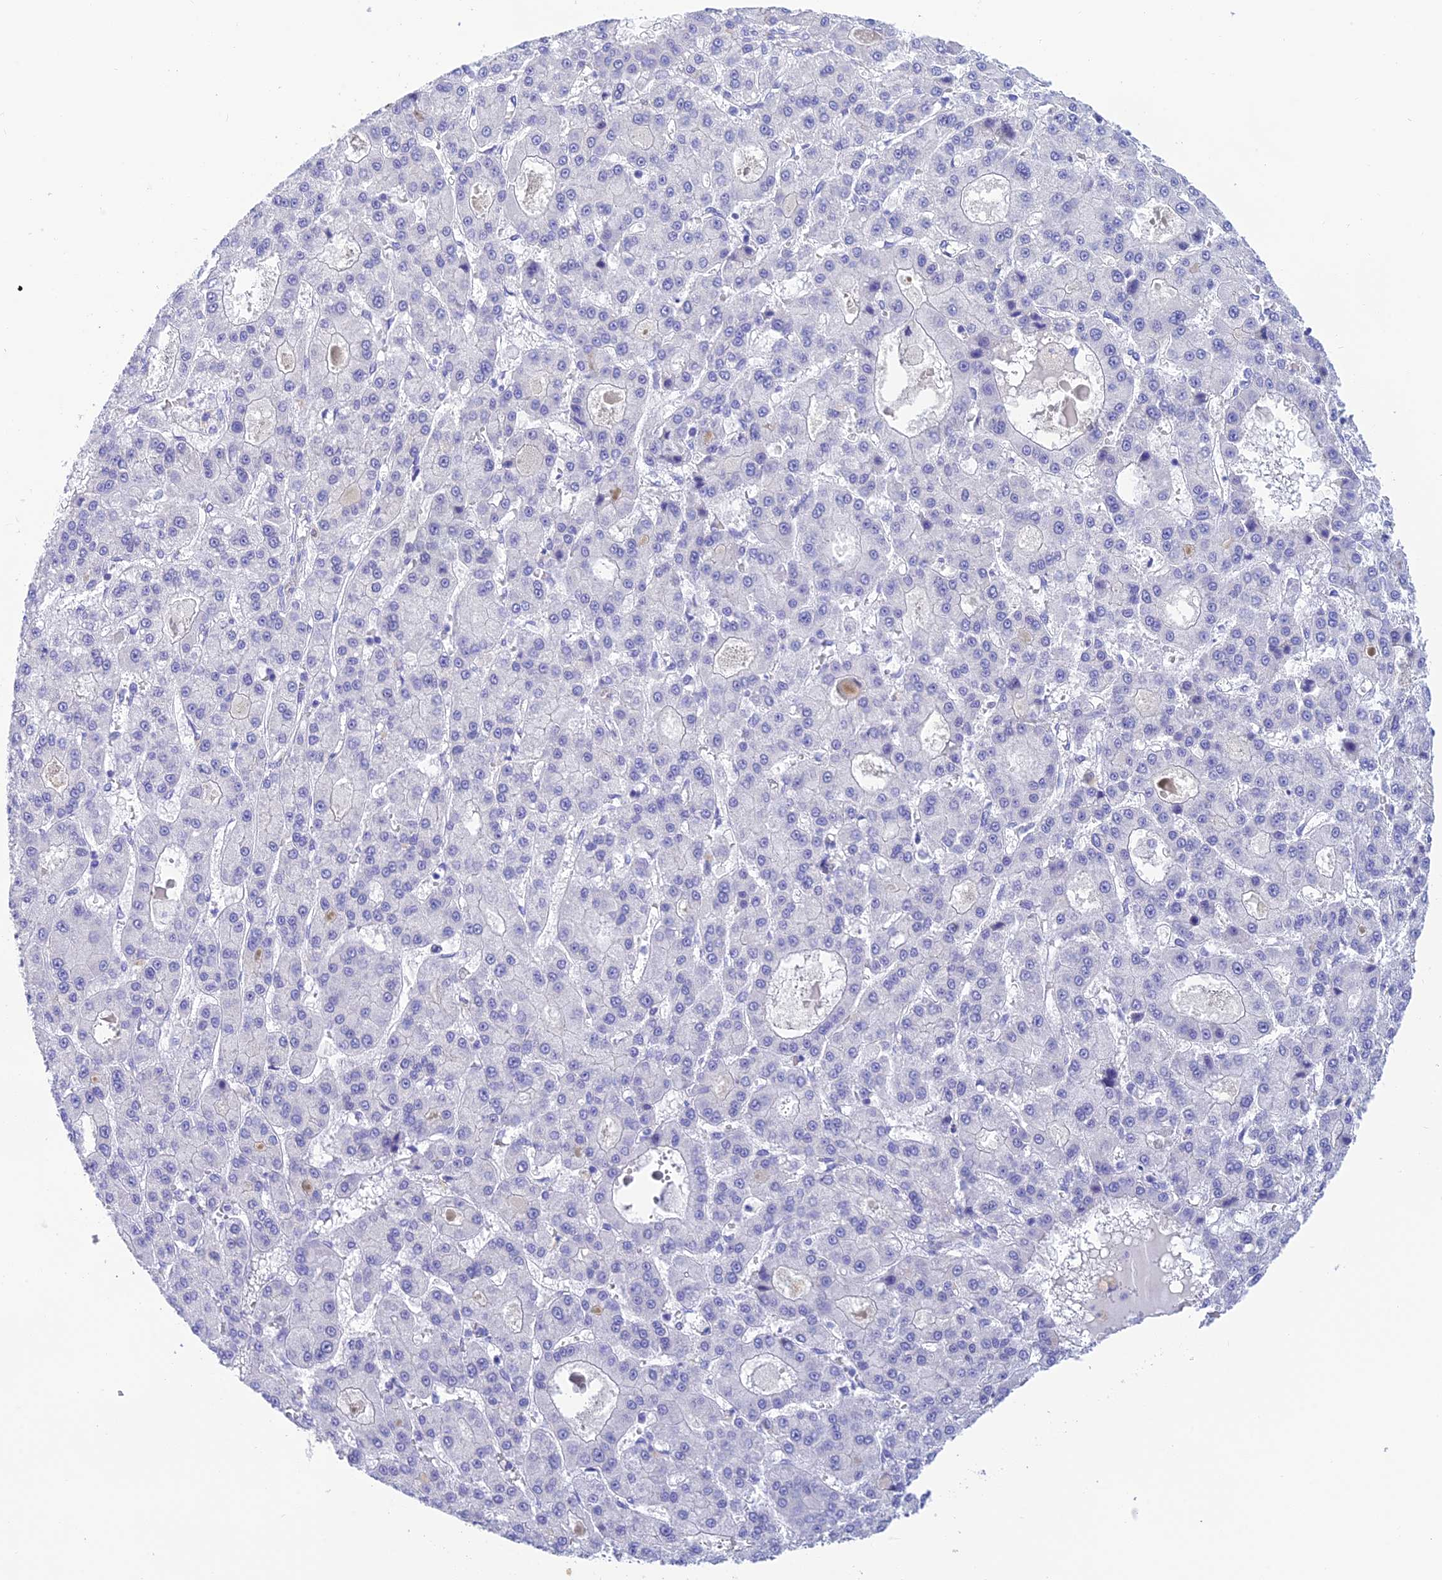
{"staining": {"intensity": "negative", "quantity": "none", "location": "none"}, "tissue": "liver cancer", "cell_type": "Tumor cells", "image_type": "cancer", "snomed": [{"axis": "morphology", "description": "Carcinoma, Hepatocellular, NOS"}, {"axis": "topography", "description": "Liver"}], "caption": "Immunohistochemistry (IHC) micrograph of neoplastic tissue: liver cancer stained with DAB exhibits no significant protein staining in tumor cells. The staining is performed using DAB brown chromogen with nuclei counter-stained in using hematoxylin.", "gene": "KDELR3", "patient": {"sex": "male", "age": 70}}